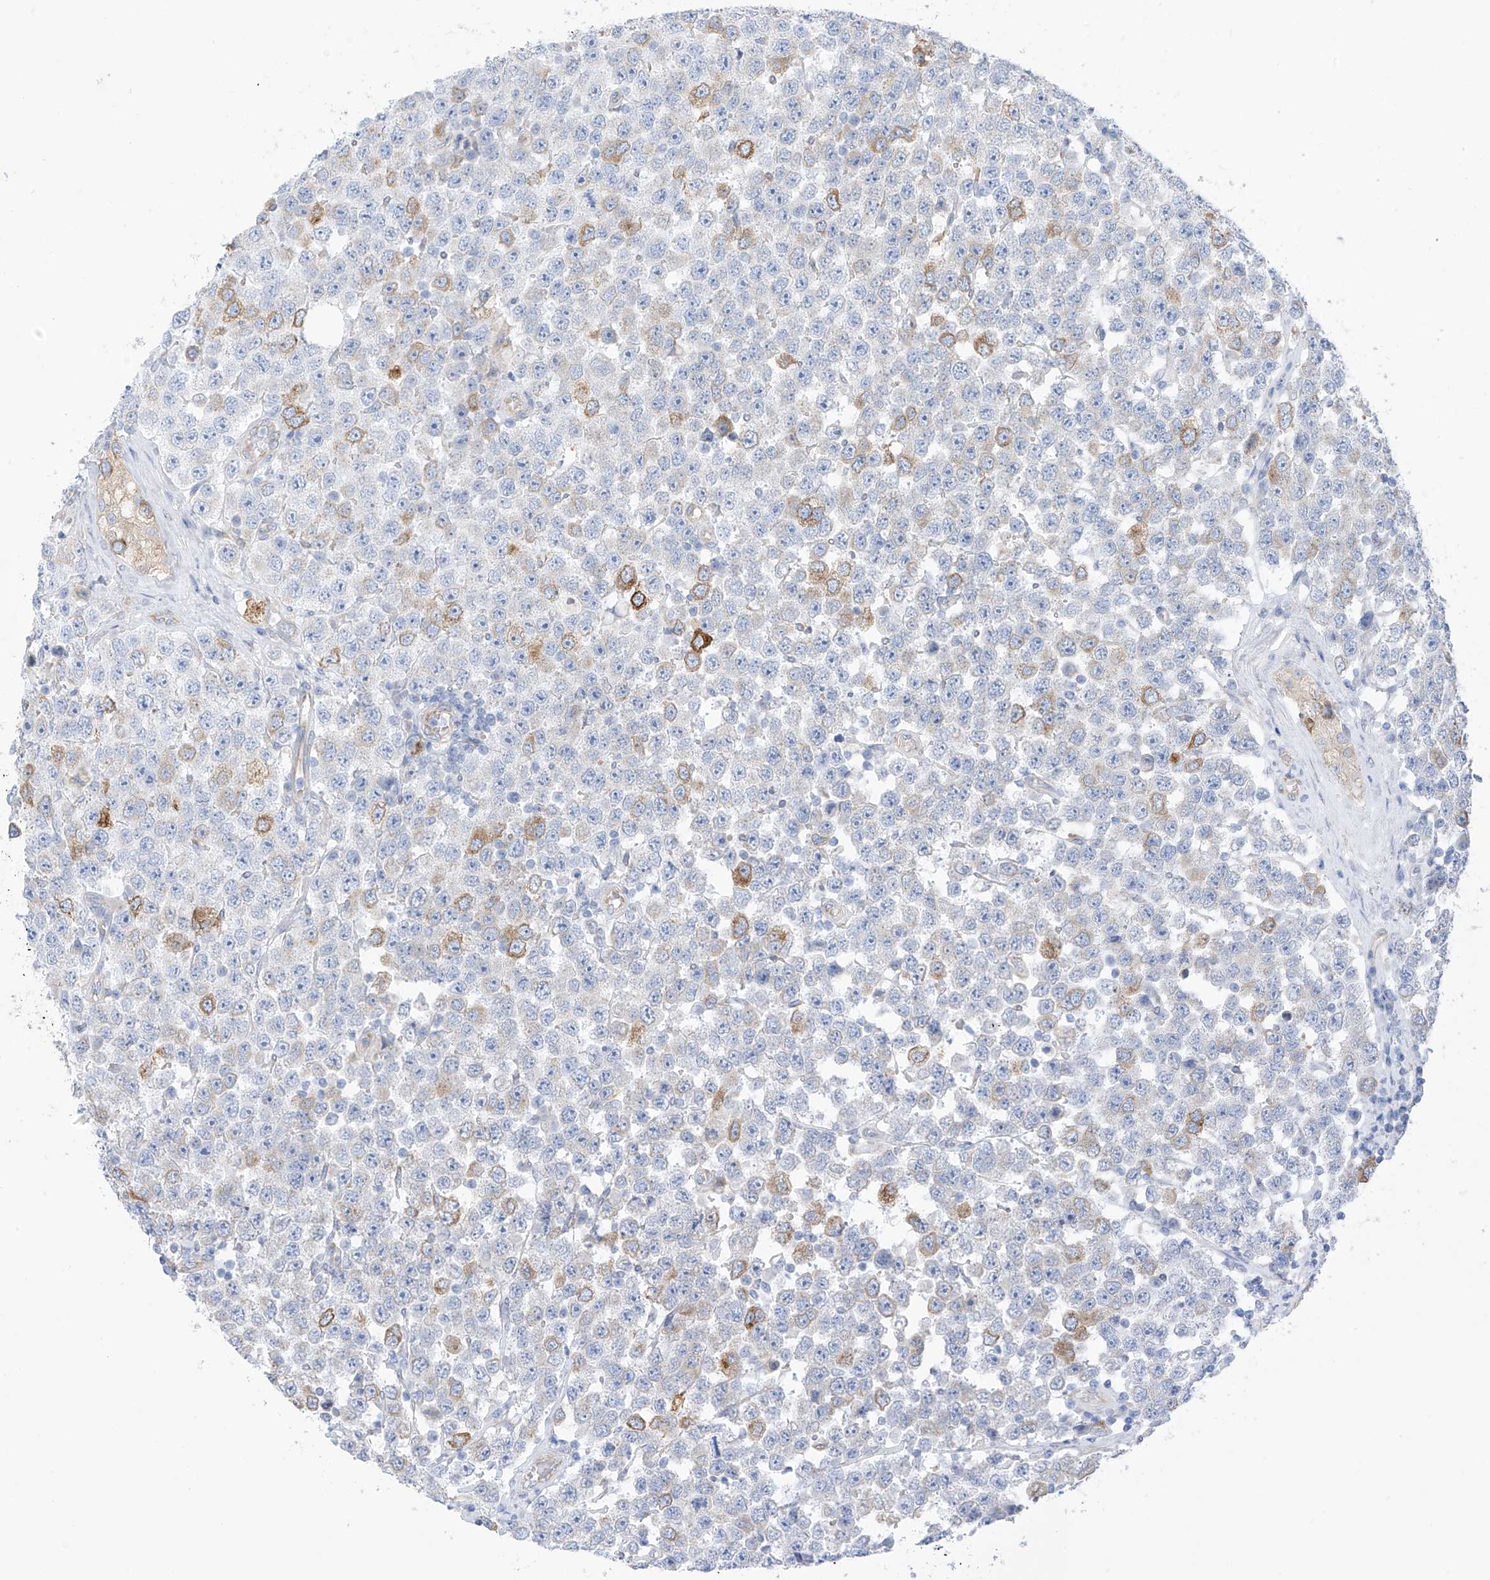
{"staining": {"intensity": "moderate", "quantity": "<25%", "location": "cytoplasmic/membranous"}, "tissue": "testis cancer", "cell_type": "Tumor cells", "image_type": "cancer", "snomed": [{"axis": "morphology", "description": "Seminoma, NOS"}, {"axis": "topography", "description": "Testis"}], "caption": "A brown stain labels moderate cytoplasmic/membranous staining of a protein in testis cancer tumor cells. Nuclei are stained in blue.", "gene": "RCN2", "patient": {"sex": "male", "age": 28}}